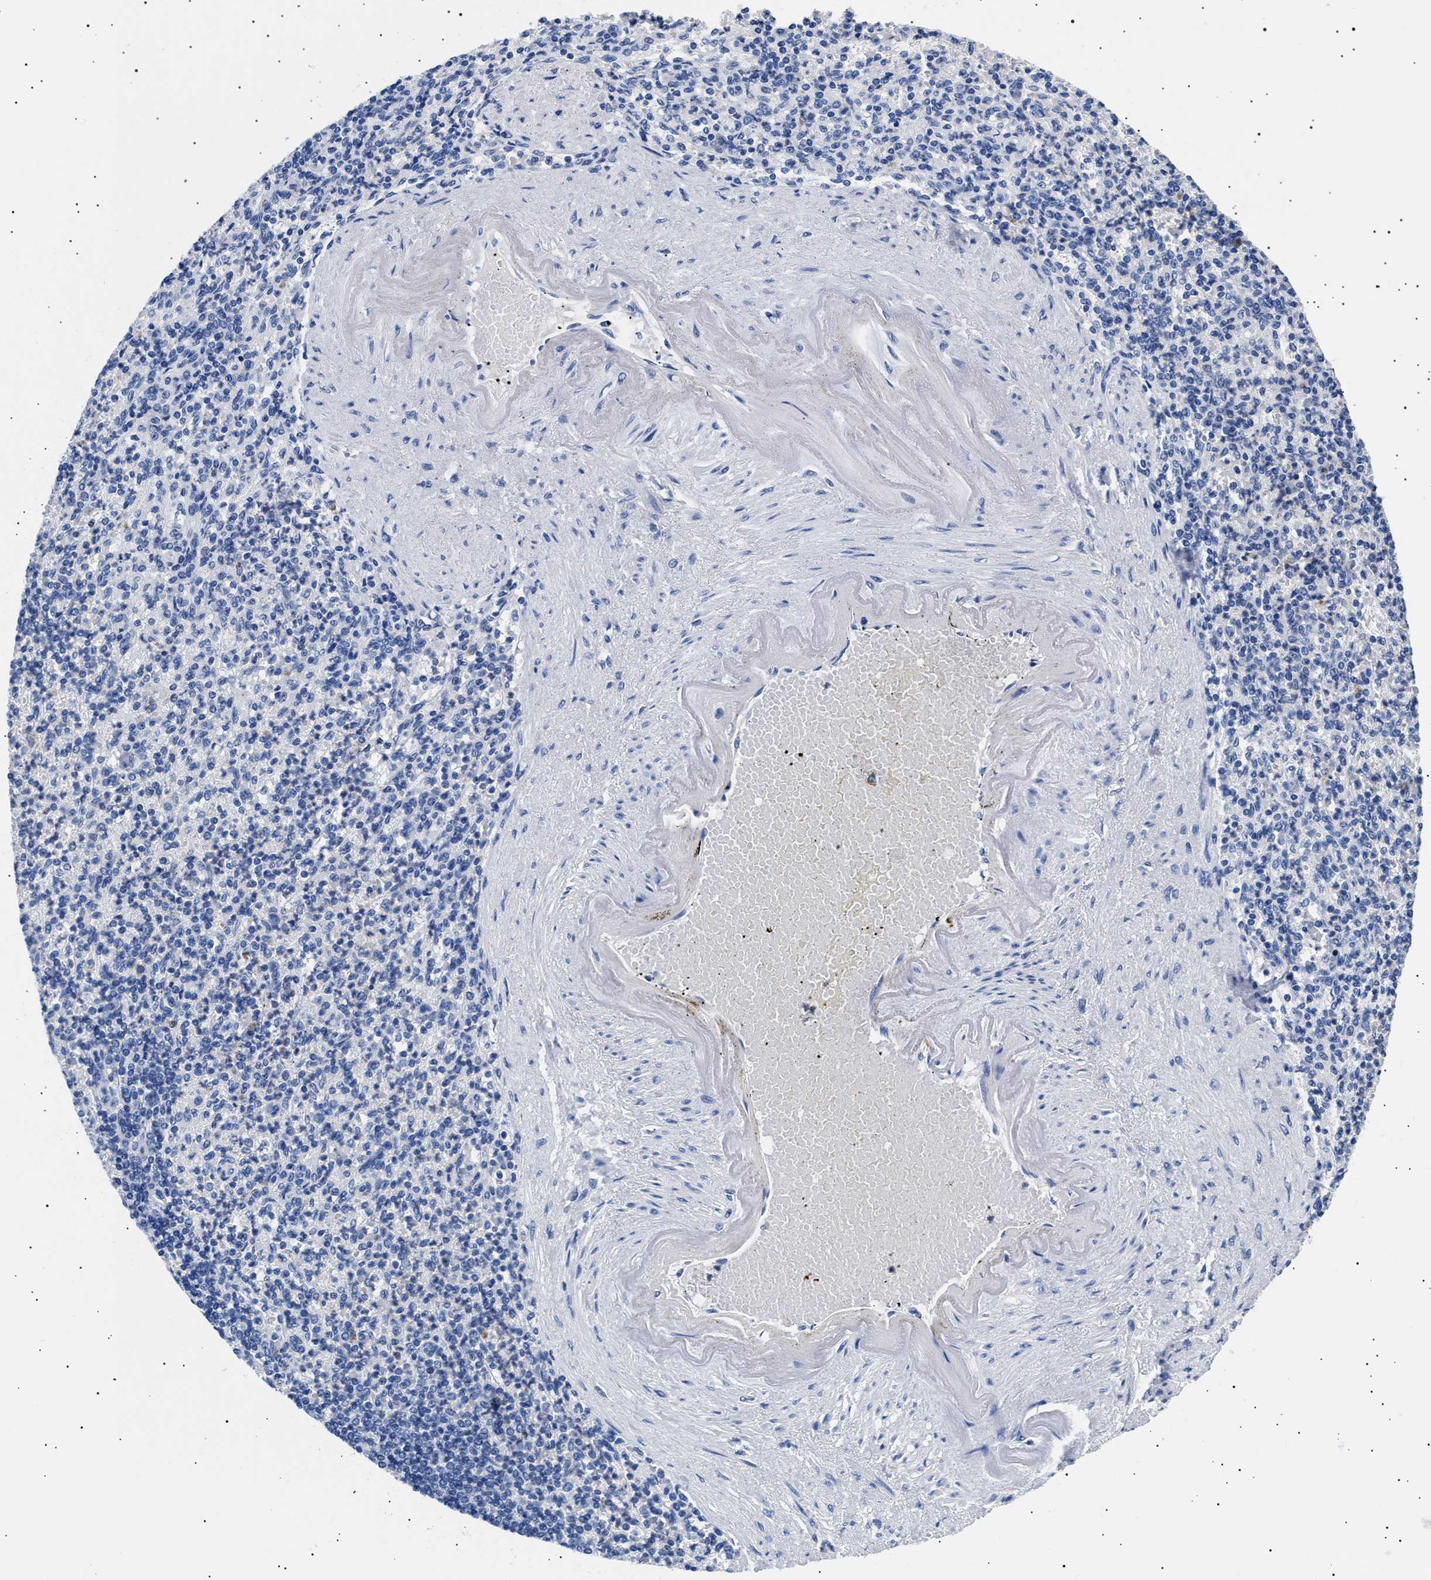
{"staining": {"intensity": "weak", "quantity": "<25%", "location": "cytoplasmic/membranous"}, "tissue": "spleen", "cell_type": "Cells in red pulp", "image_type": "normal", "snomed": [{"axis": "morphology", "description": "Normal tissue, NOS"}, {"axis": "topography", "description": "Spleen"}], "caption": "This is a photomicrograph of immunohistochemistry staining of benign spleen, which shows no expression in cells in red pulp. (Brightfield microscopy of DAB (3,3'-diaminobenzidine) immunohistochemistry (IHC) at high magnification).", "gene": "HEMGN", "patient": {"sex": "female", "age": 74}}